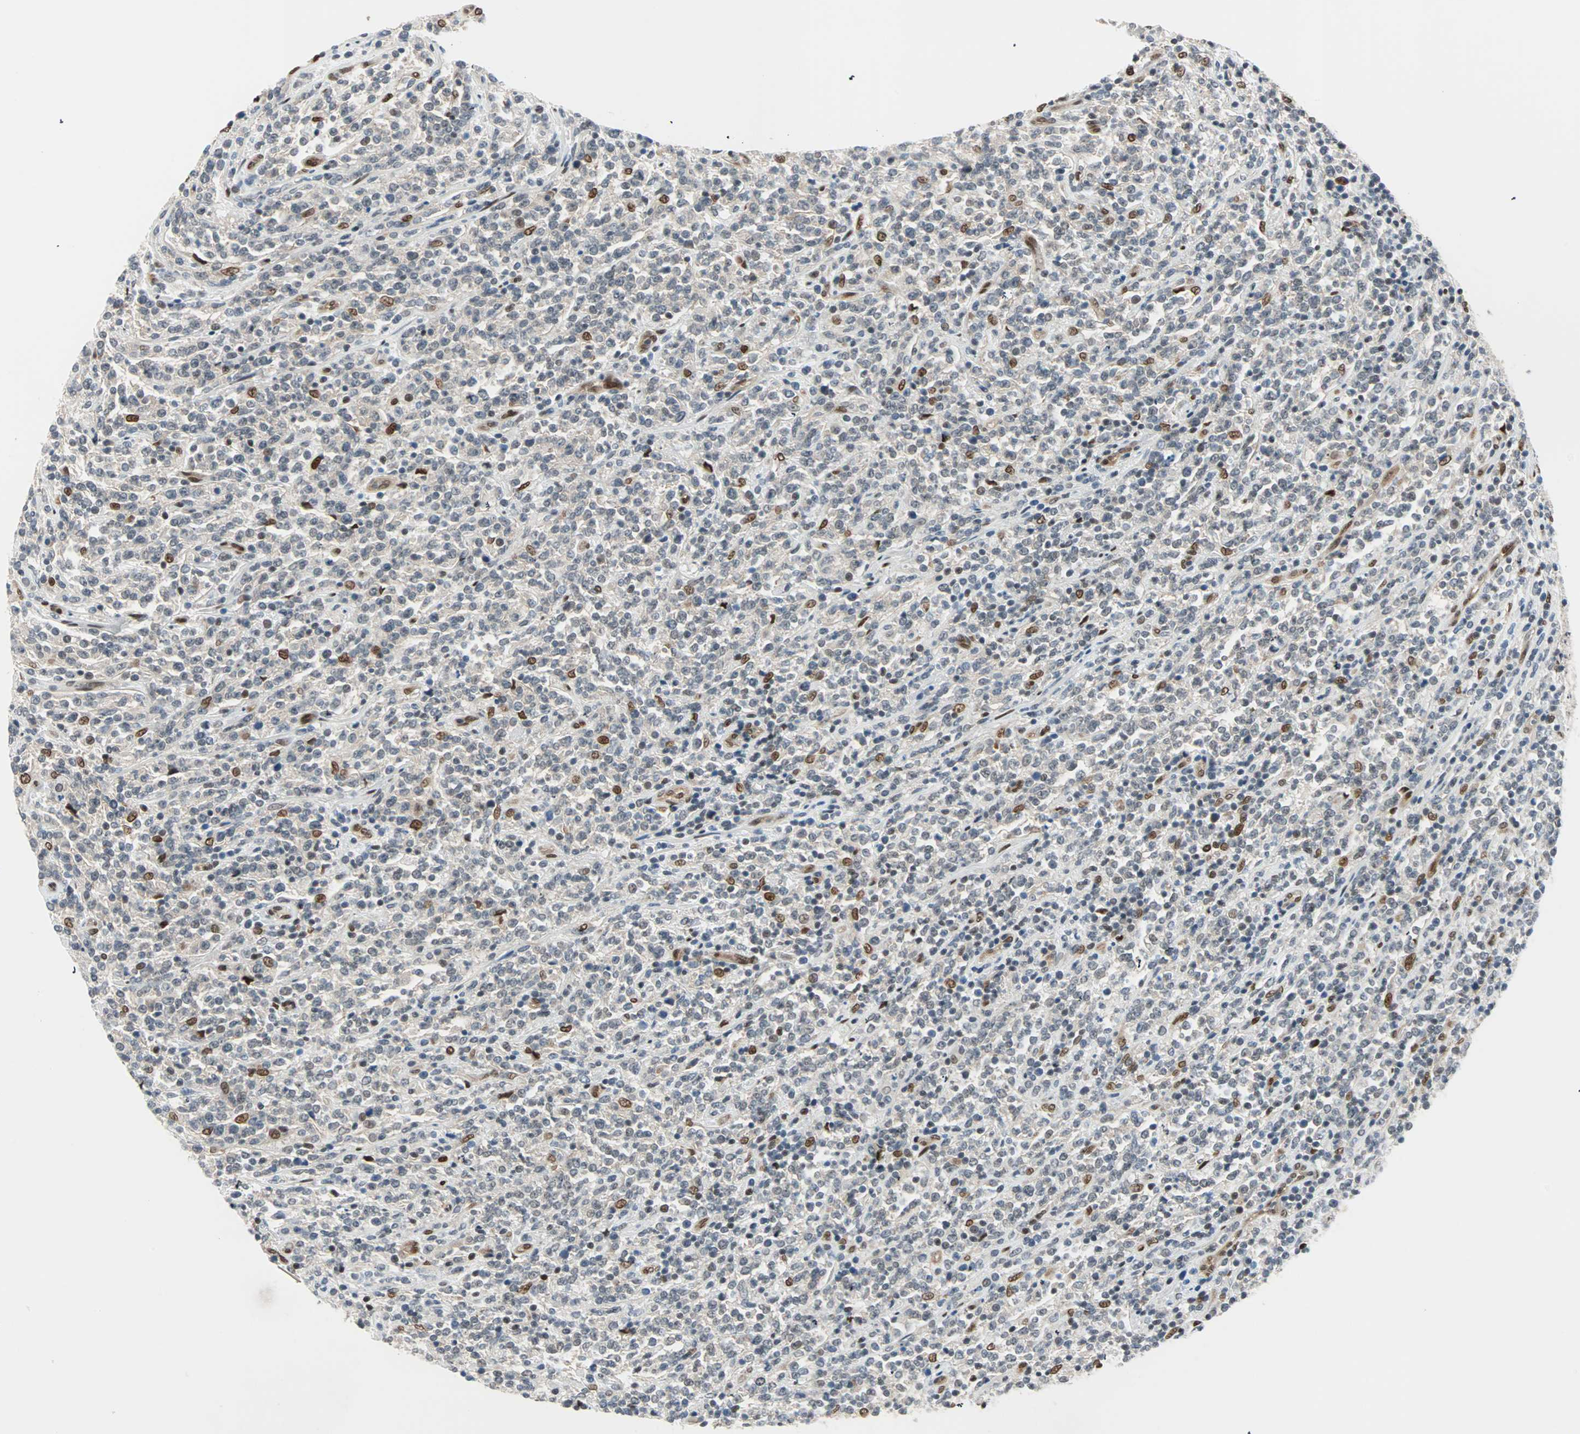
{"staining": {"intensity": "strong", "quantity": "<25%", "location": "nuclear"}, "tissue": "lymphoma", "cell_type": "Tumor cells", "image_type": "cancer", "snomed": [{"axis": "morphology", "description": "Malignant lymphoma, non-Hodgkin's type, High grade"}, {"axis": "topography", "description": "Soft tissue"}], "caption": "Lymphoma was stained to show a protein in brown. There is medium levels of strong nuclear staining in approximately <25% of tumor cells. The staining was performed using DAB to visualize the protein expression in brown, while the nuclei were stained in blue with hematoxylin (Magnification: 20x).", "gene": "WWTR1", "patient": {"sex": "male", "age": 18}}